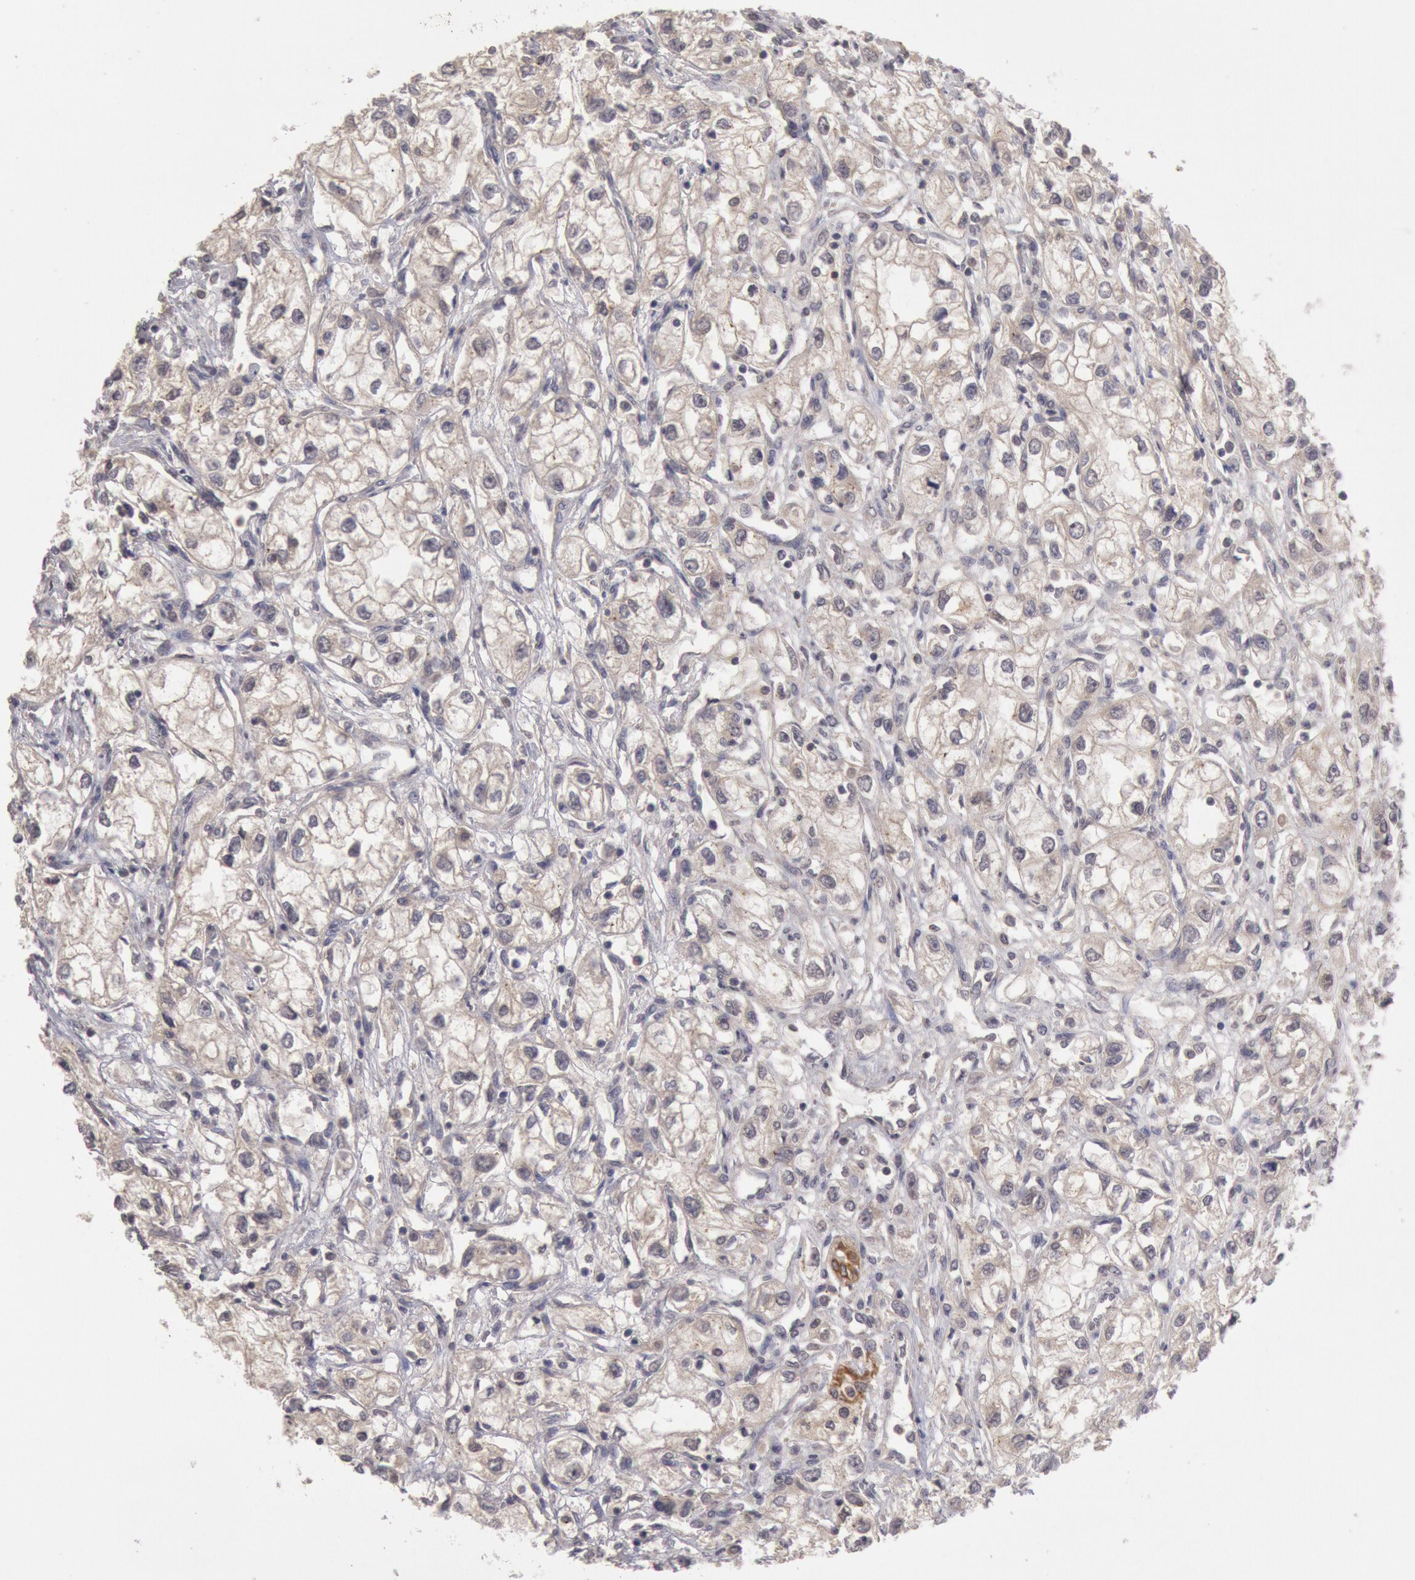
{"staining": {"intensity": "negative", "quantity": "none", "location": "none"}, "tissue": "renal cancer", "cell_type": "Tumor cells", "image_type": "cancer", "snomed": [{"axis": "morphology", "description": "Adenocarcinoma, NOS"}, {"axis": "topography", "description": "Kidney"}], "caption": "DAB immunohistochemical staining of renal cancer (adenocarcinoma) displays no significant staining in tumor cells. The staining was performed using DAB to visualize the protein expression in brown, while the nuclei were stained in blue with hematoxylin (Magnification: 20x).", "gene": "ZFP36L1", "patient": {"sex": "male", "age": 57}}